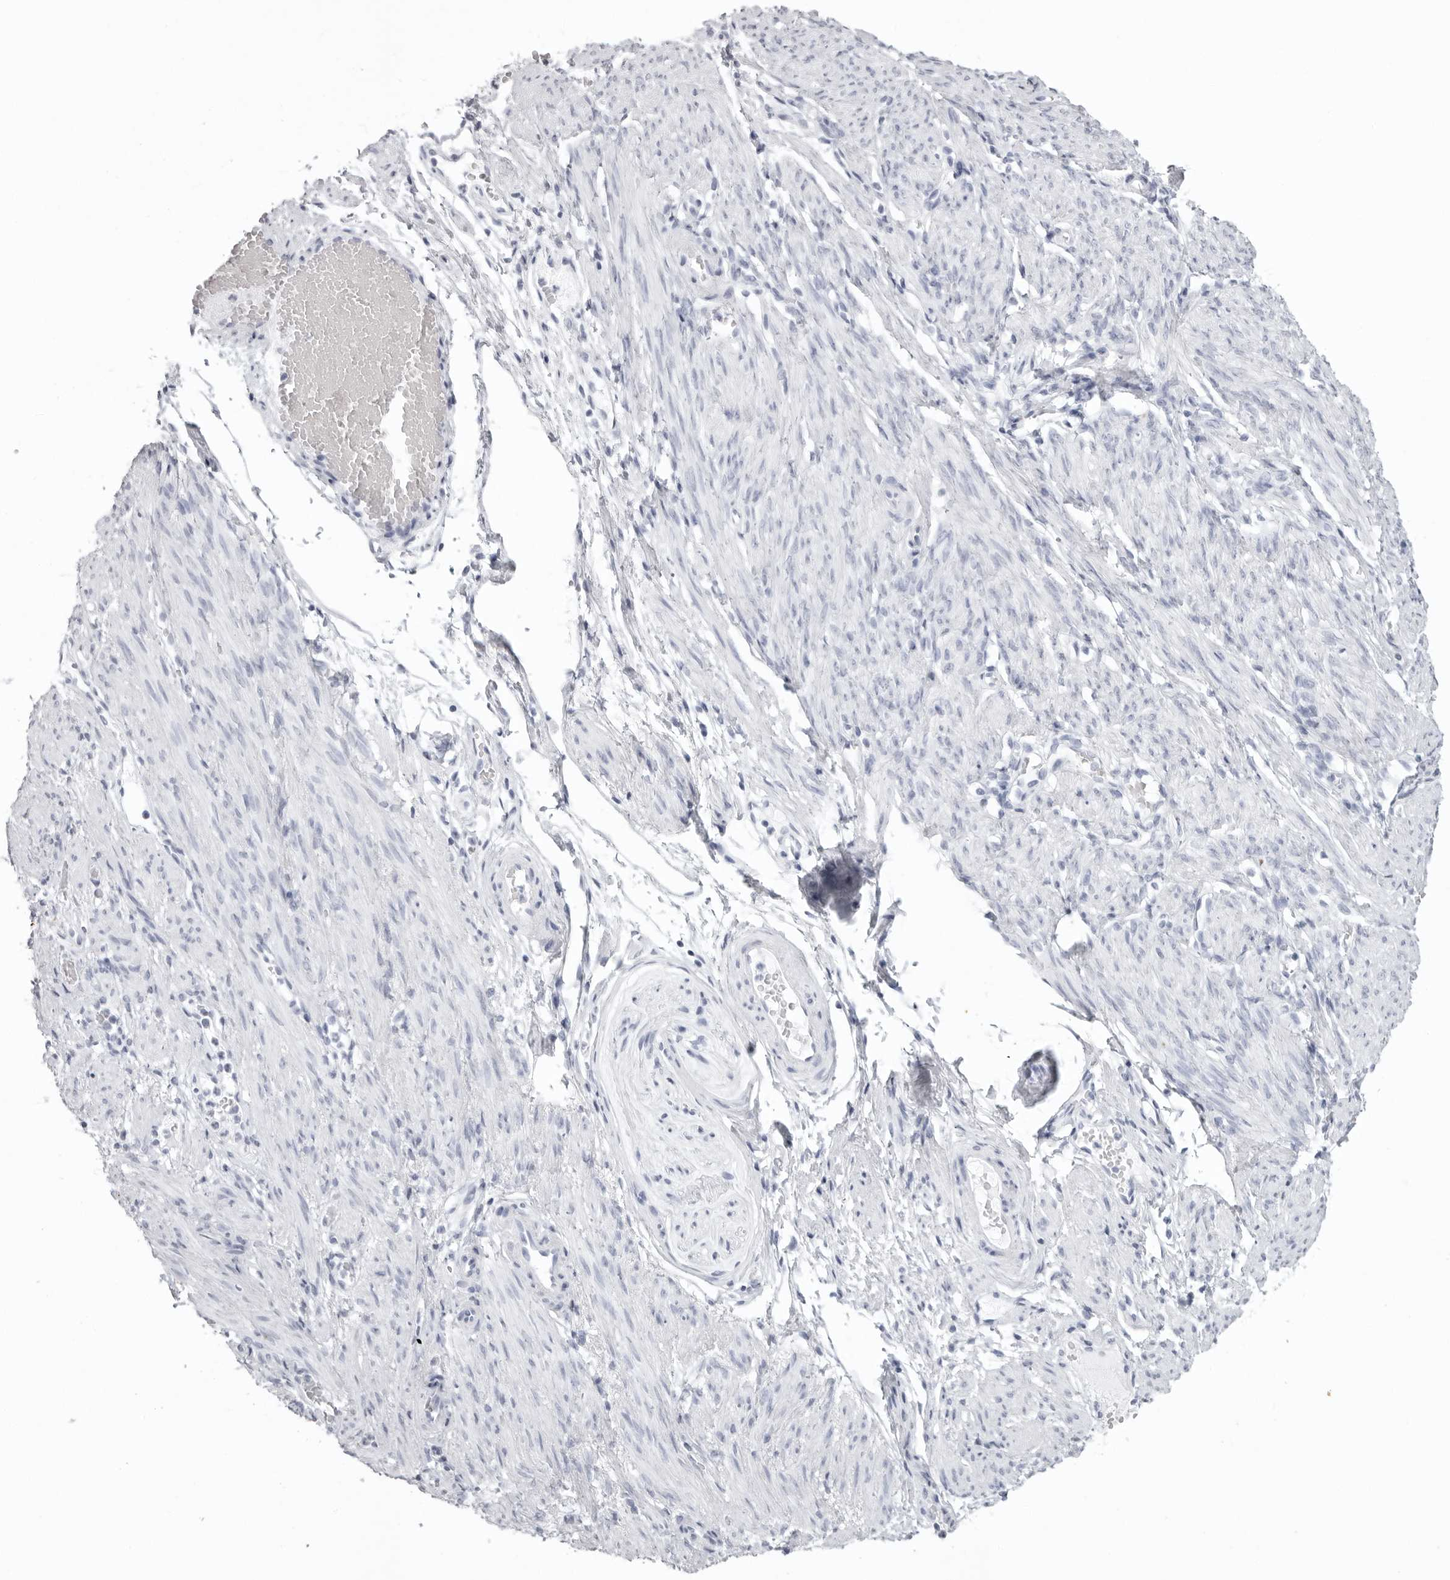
{"staining": {"intensity": "negative", "quantity": "none", "location": "none"}, "tissue": "adipose tissue", "cell_type": "Adipocytes", "image_type": "normal", "snomed": [{"axis": "morphology", "description": "Normal tissue, NOS"}, {"axis": "topography", "description": "Smooth muscle"}, {"axis": "topography", "description": "Peripheral nerve tissue"}], "caption": "Protein analysis of normal adipose tissue displays no significant positivity in adipocytes.", "gene": "KLK9", "patient": {"sex": "female", "age": 39}}